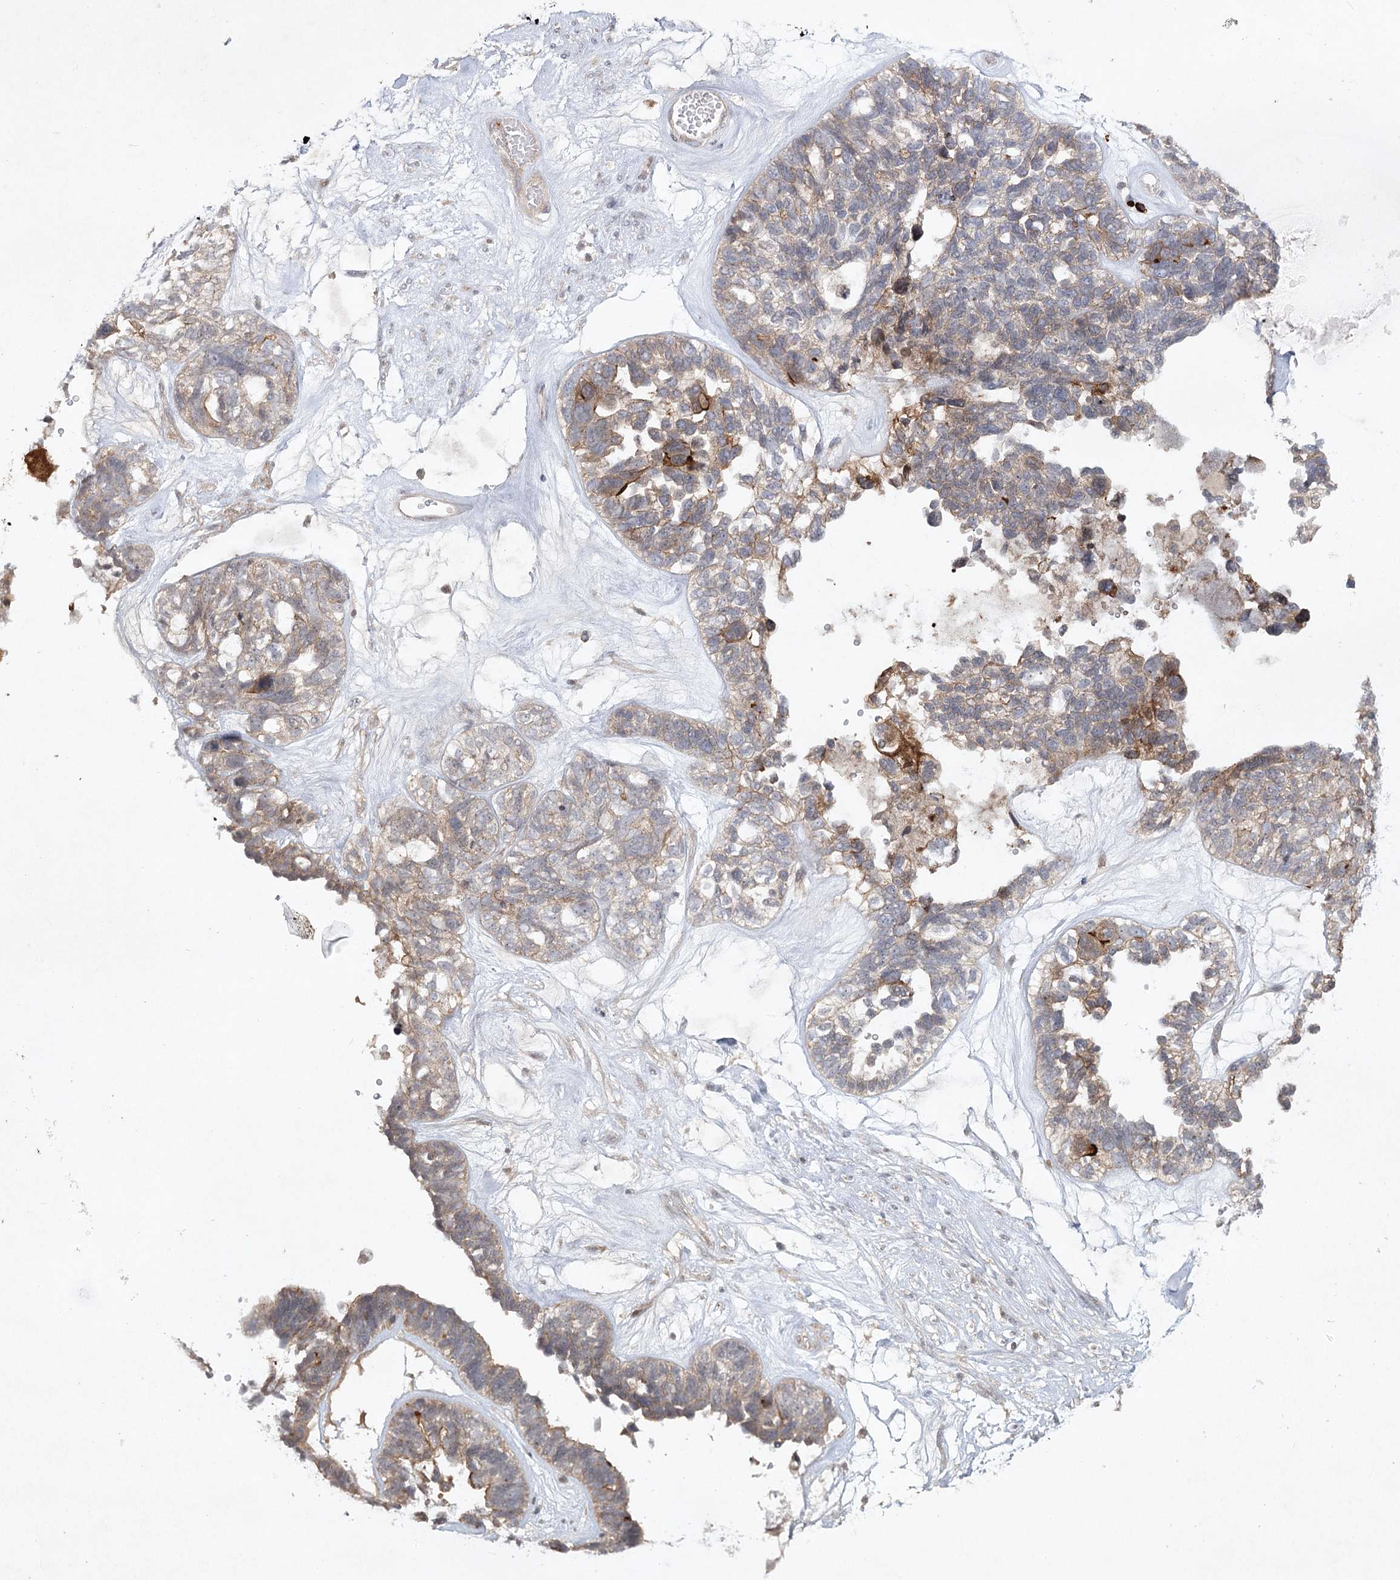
{"staining": {"intensity": "moderate", "quantity": "<25%", "location": "cytoplasmic/membranous"}, "tissue": "ovarian cancer", "cell_type": "Tumor cells", "image_type": "cancer", "snomed": [{"axis": "morphology", "description": "Cystadenocarcinoma, serous, NOS"}, {"axis": "topography", "description": "Ovary"}], "caption": "A high-resolution histopathology image shows IHC staining of ovarian serous cystadenocarcinoma, which shows moderate cytoplasmic/membranous expression in approximately <25% of tumor cells.", "gene": "MAP3K13", "patient": {"sex": "female", "age": 79}}